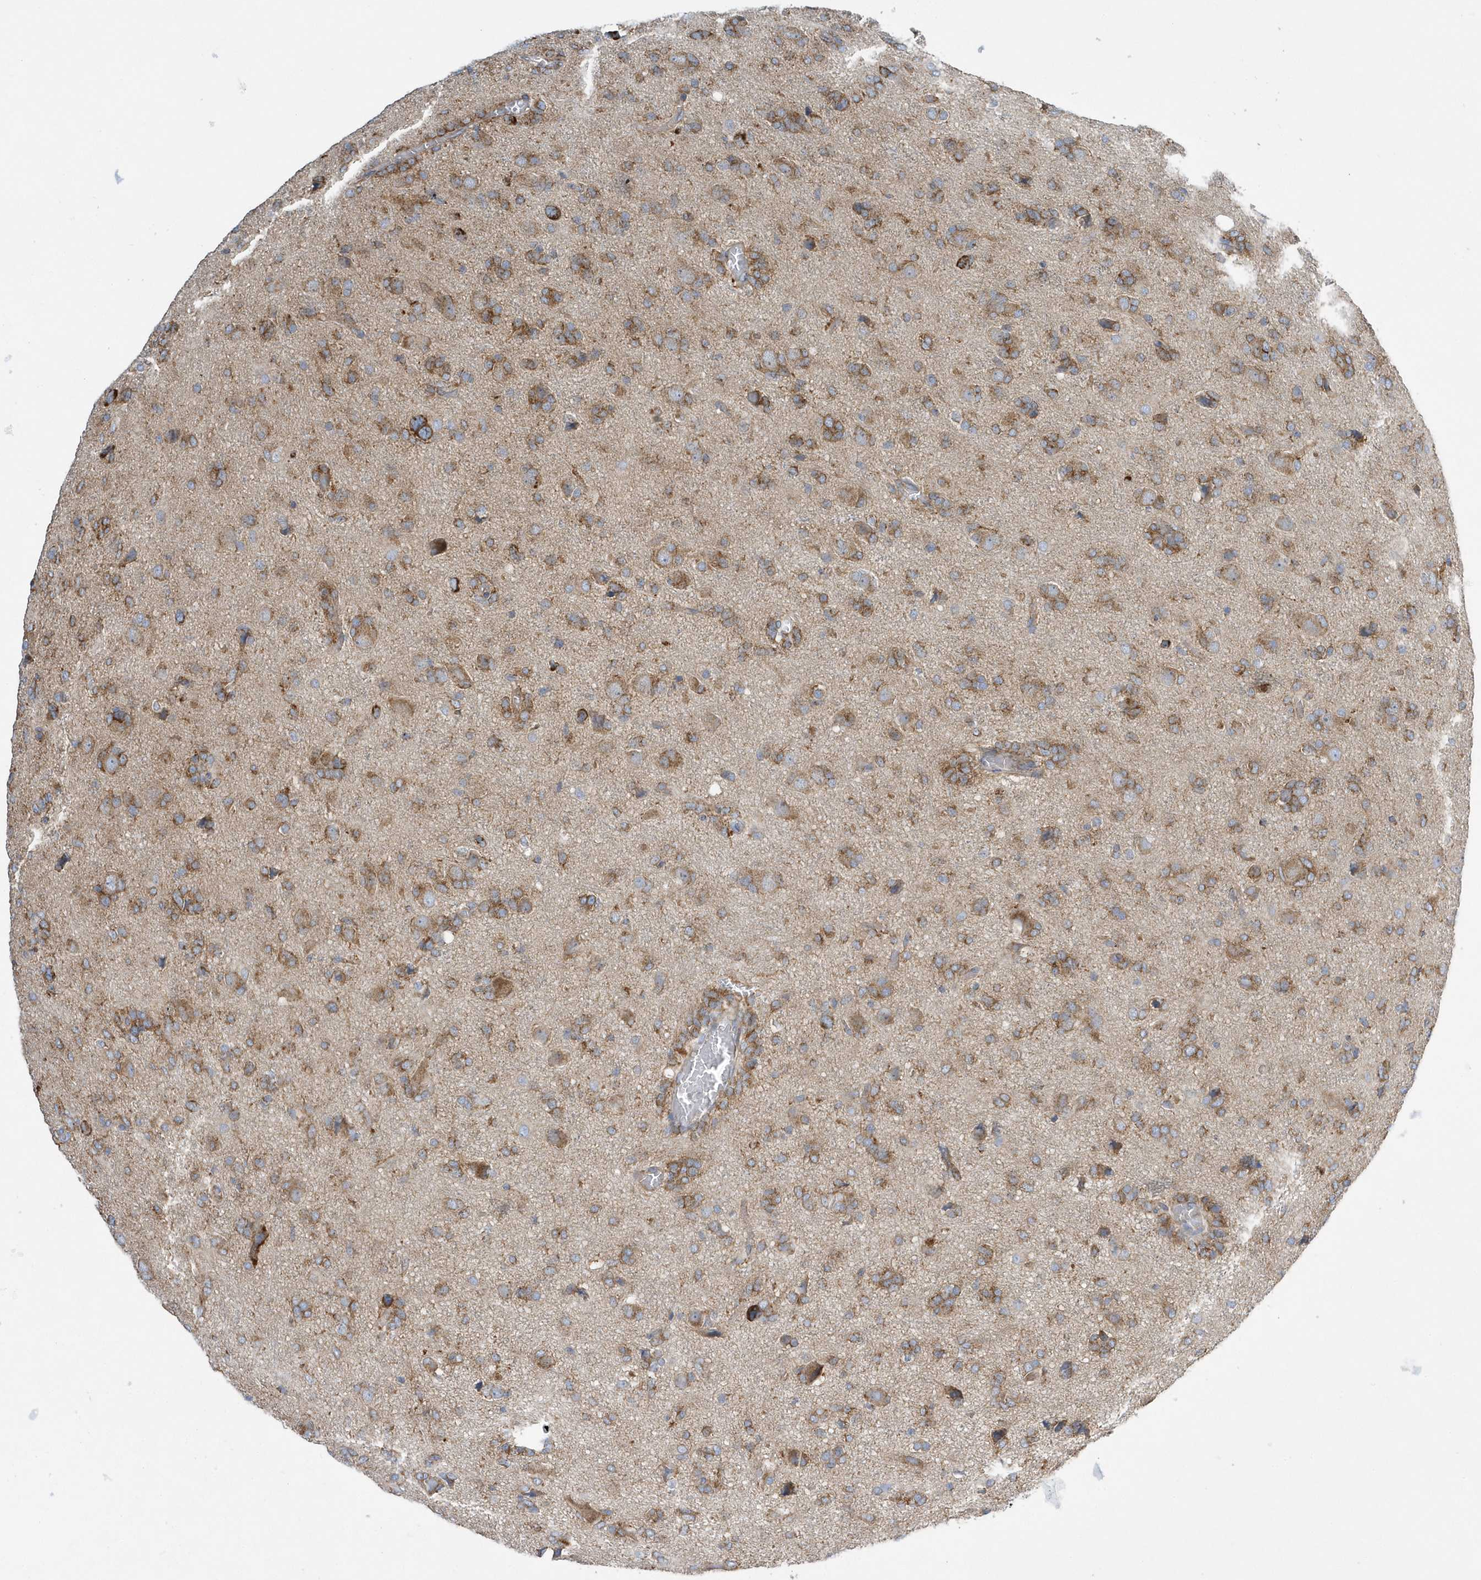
{"staining": {"intensity": "moderate", "quantity": ">75%", "location": "cytoplasmic/membranous"}, "tissue": "glioma", "cell_type": "Tumor cells", "image_type": "cancer", "snomed": [{"axis": "morphology", "description": "Glioma, malignant, High grade"}, {"axis": "topography", "description": "Brain"}], "caption": "Immunohistochemical staining of glioma reveals medium levels of moderate cytoplasmic/membranous protein expression in about >75% of tumor cells. (DAB (3,3'-diaminobenzidine) IHC, brown staining for protein, blue staining for nuclei).", "gene": "SPATA5", "patient": {"sex": "female", "age": 59}}